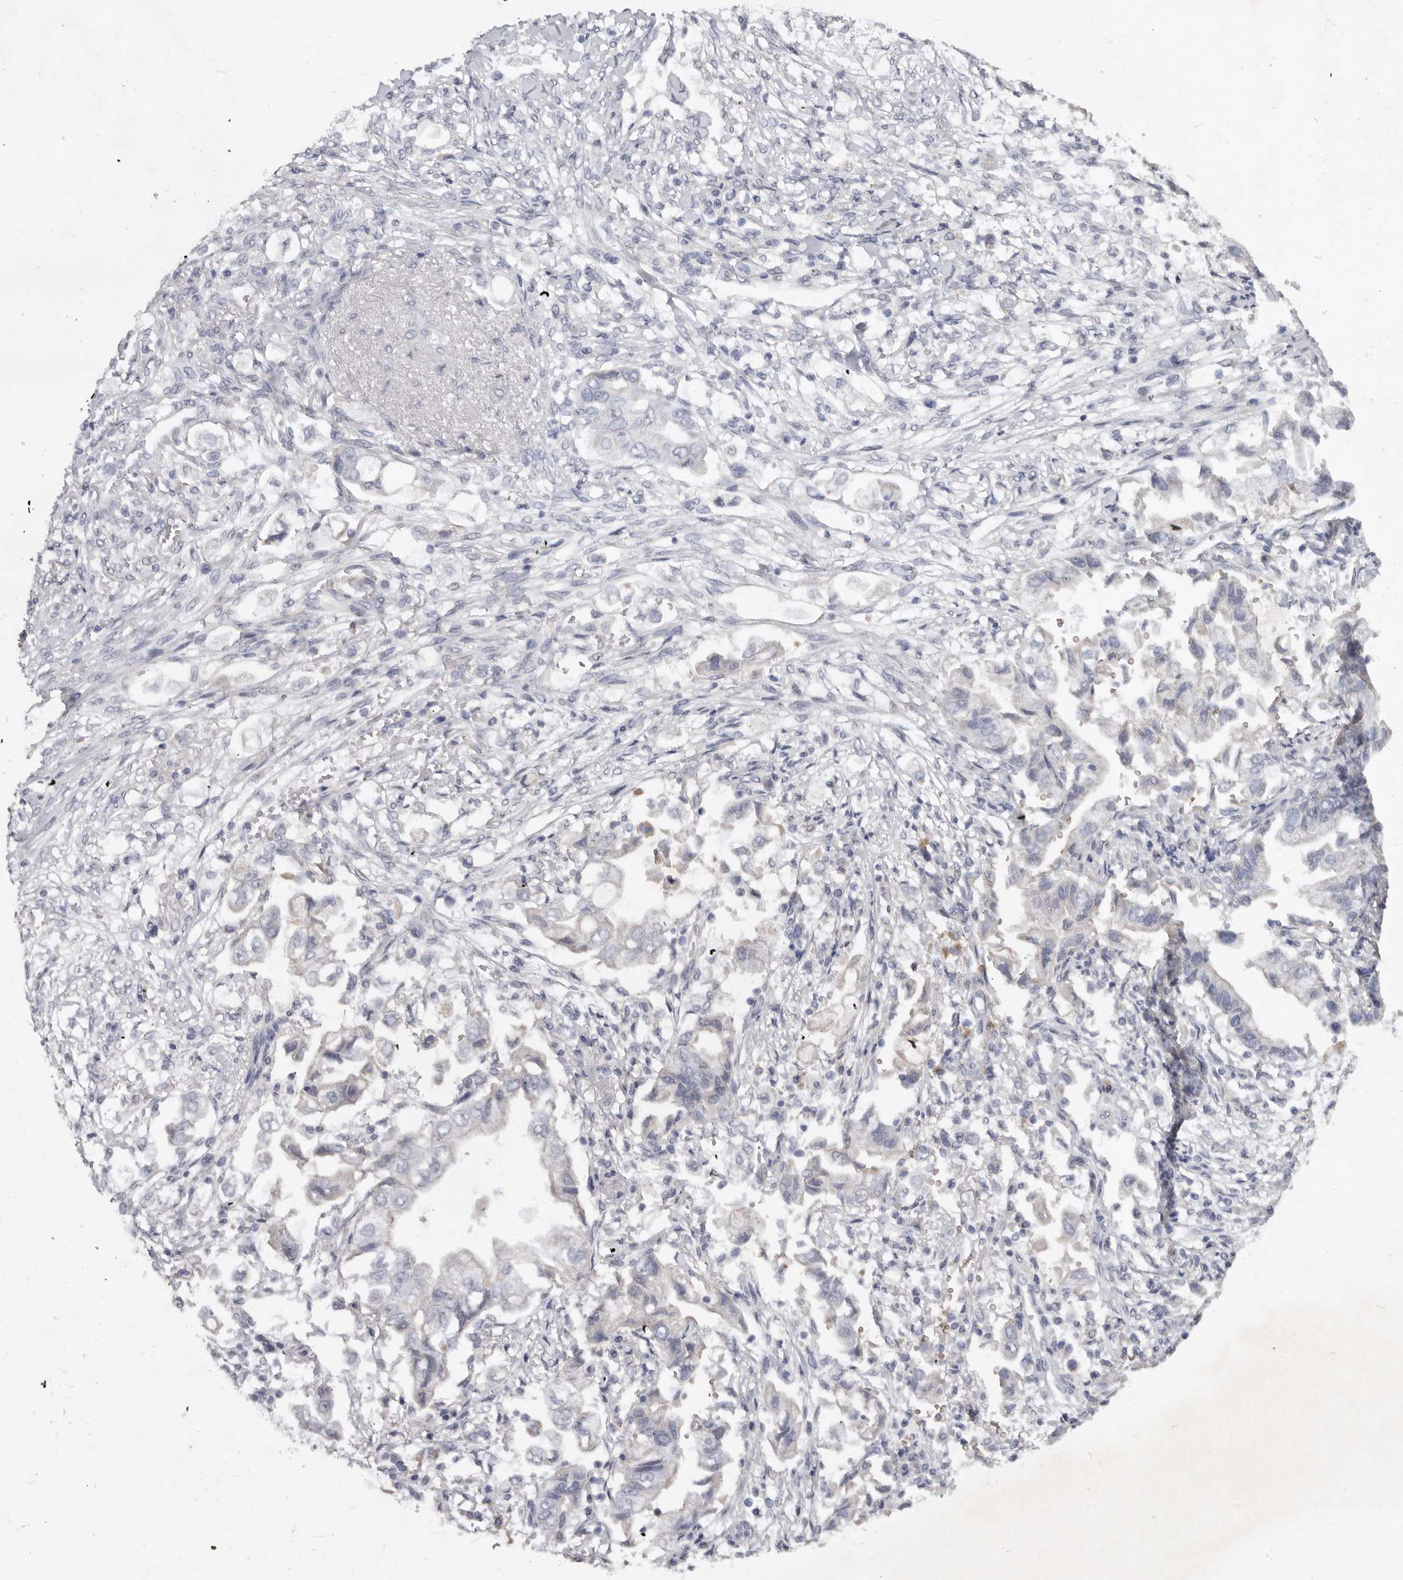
{"staining": {"intensity": "negative", "quantity": "none", "location": "none"}, "tissue": "stomach cancer", "cell_type": "Tumor cells", "image_type": "cancer", "snomed": [{"axis": "morphology", "description": "Adenocarcinoma, NOS"}, {"axis": "topography", "description": "Stomach"}], "caption": "IHC histopathology image of neoplastic tissue: human stomach cancer stained with DAB (3,3'-diaminobenzidine) reveals no significant protein expression in tumor cells. (DAB immunohistochemistry (IHC) with hematoxylin counter stain).", "gene": "SPTA1", "patient": {"sex": "male", "age": 62}}